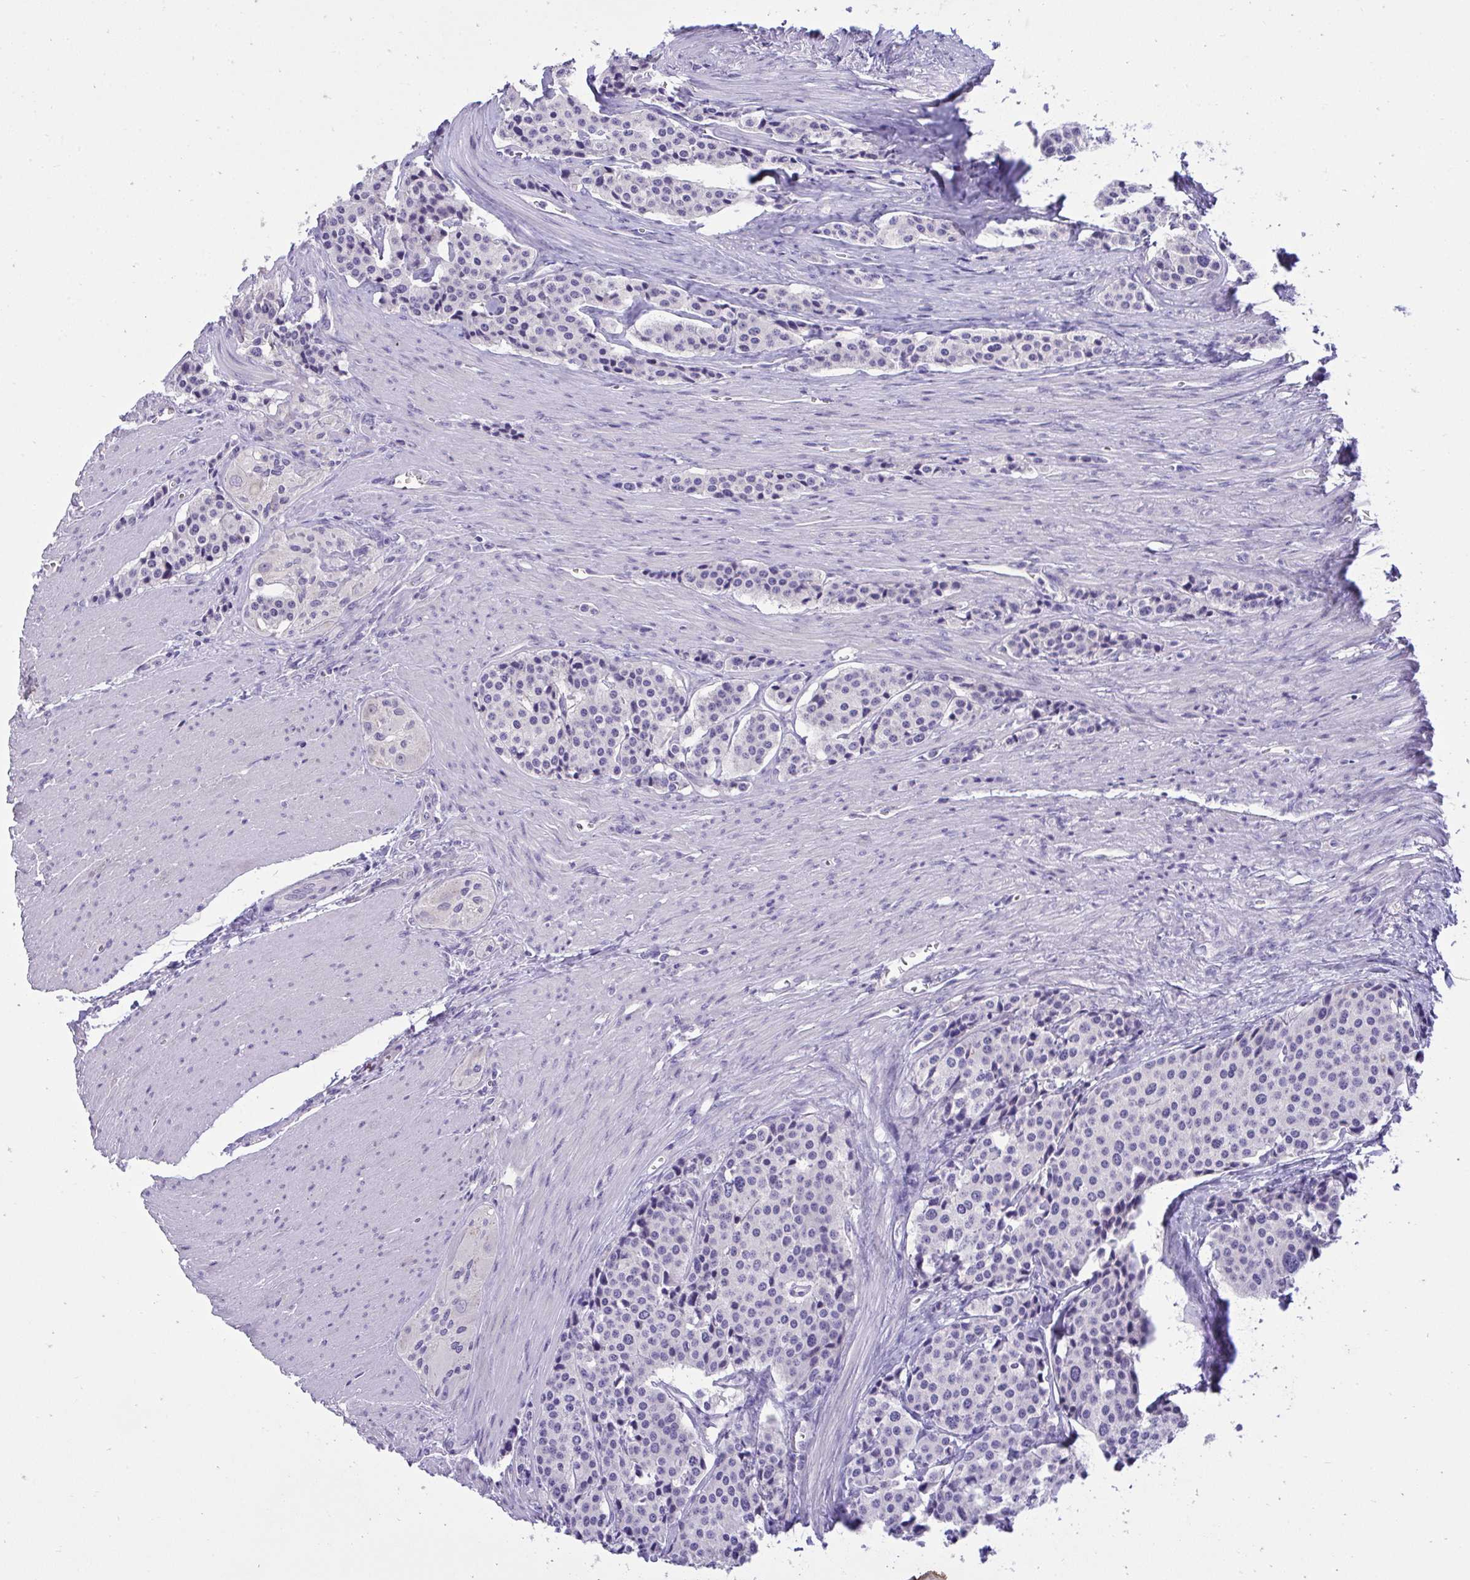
{"staining": {"intensity": "negative", "quantity": "none", "location": "none"}, "tissue": "carcinoid", "cell_type": "Tumor cells", "image_type": "cancer", "snomed": [{"axis": "morphology", "description": "Carcinoid, malignant, NOS"}, {"axis": "topography", "description": "Small intestine"}], "caption": "This is a micrograph of IHC staining of carcinoid (malignant), which shows no staining in tumor cells. (DAB (3,3'-diaminobenzidine) IHC with hematoxylin counter stain).", "gene": "TMCO5A", "patient": {"sex": "male", "age": 73}}